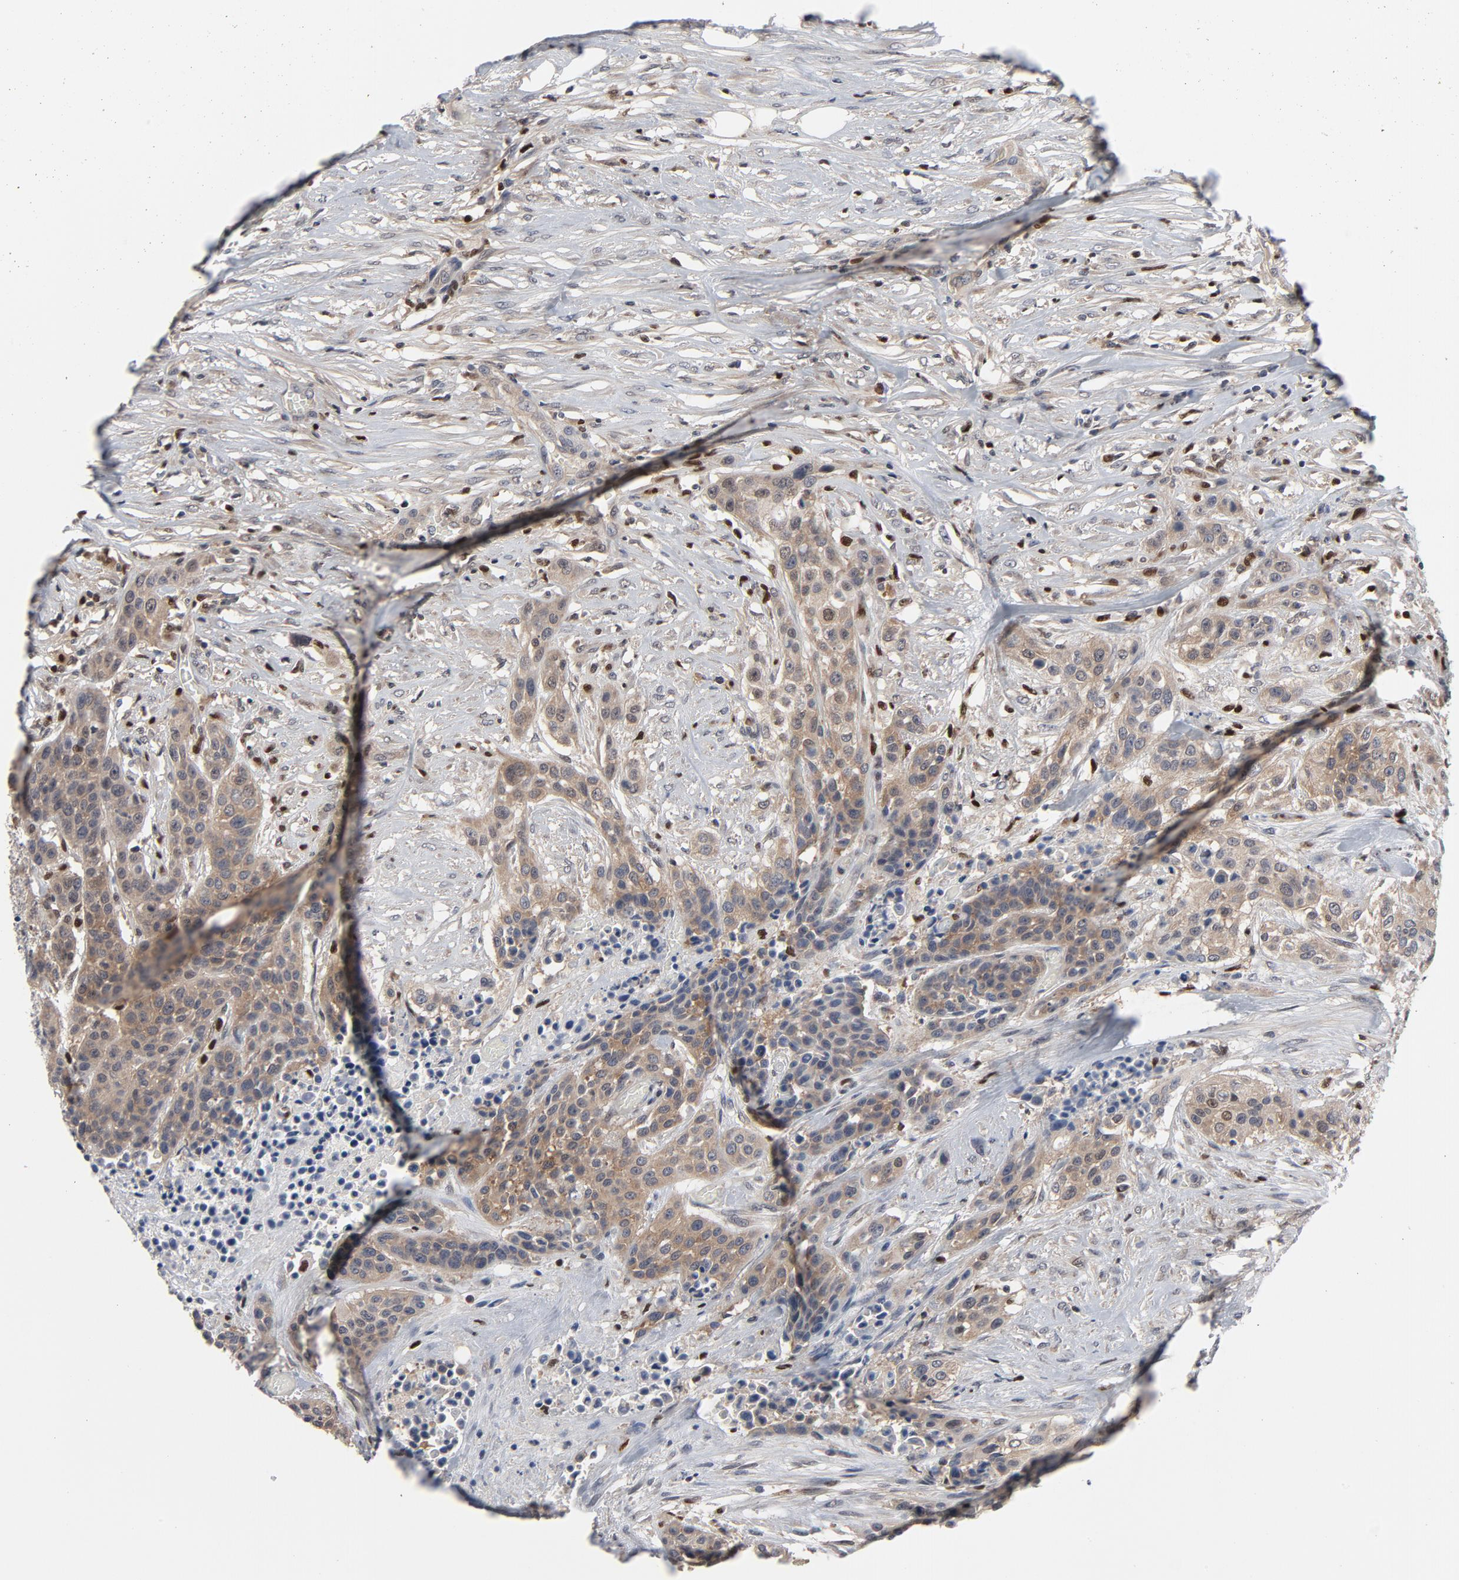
{"staining": {"intensity": "moderate", "quantity": ">75%", "location": "cytoplasmic/membranous"}, "tissue": "urothelial cancer", "cell_type": "Tumor cells", "image_type": "cancer", "snomed": [{"axis": "morphology", "description": "Urothelial carcinoma, High grade"}, {"axis": "topography", "description": "Urinary bladder"}], "caption": "Urothelial cancer stained with DAB immunohistochemistry reveals medium levels of moderate cytoplasmic/membranous expression in approximately >75% of tumor cells. (brown staining indicates protein expression, while blue staining denotes nuclei).", "gene": "NFKB1", "patient": {"sex": "male", "age": 74}}